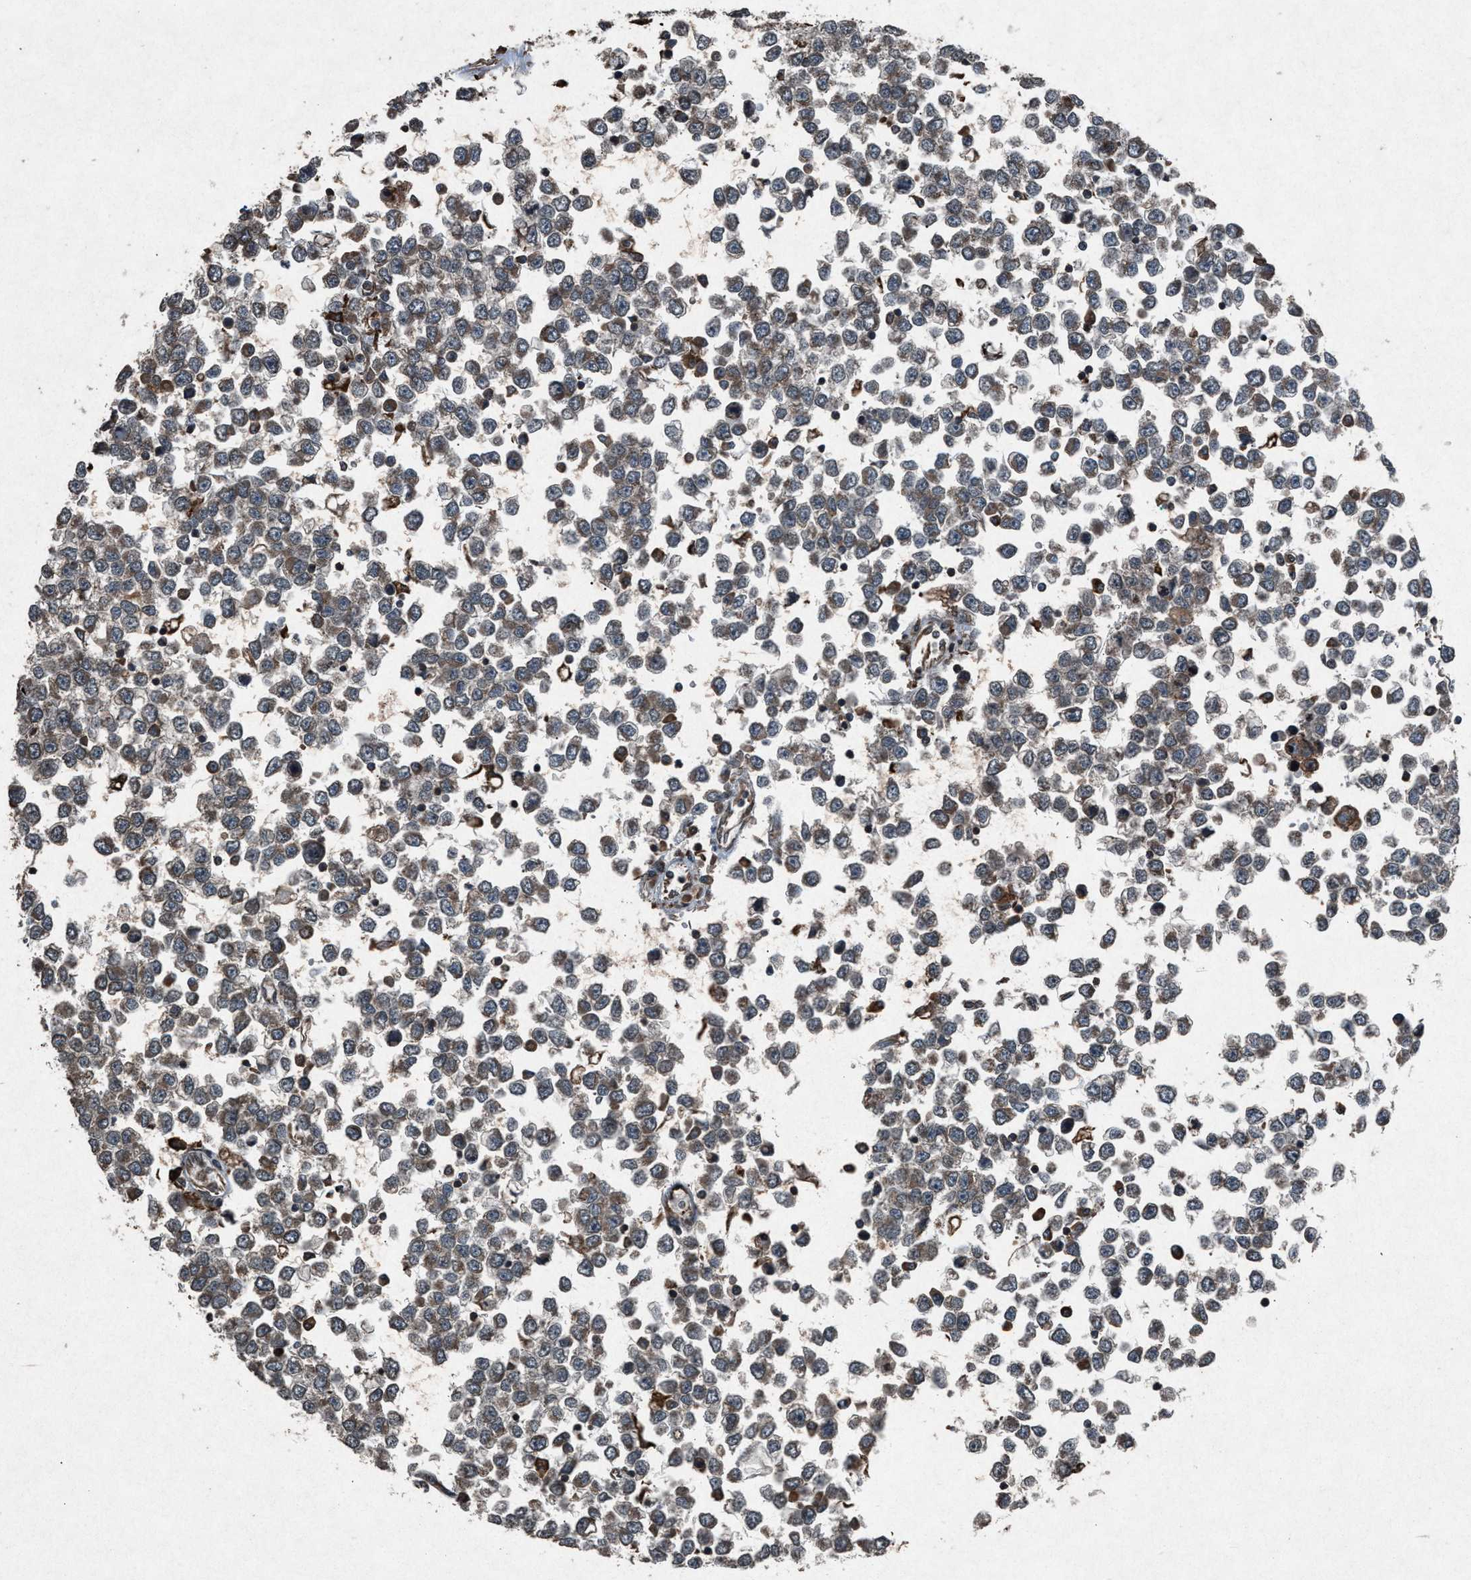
{"staining": {"intensity": "weak", "quantity": ">75%", "location": "cytoplasmic/membranous"}, "tissue": "testis cancer", "cell_type": "Tumor cells", "image_type": "cancer", "snomed": [{"axis": "morphology", "description": "Seminoma, NOS"}, {"axis": "topography", "description": "Testis"}], "caption": "Brown immunohistochemical staining in seminoma (testis) exhibits weak cytoplasmic/membranous expression in about >75% of tumor cells.", "gene": "CALR", "patient": {"sex": "male", "age": 65}}